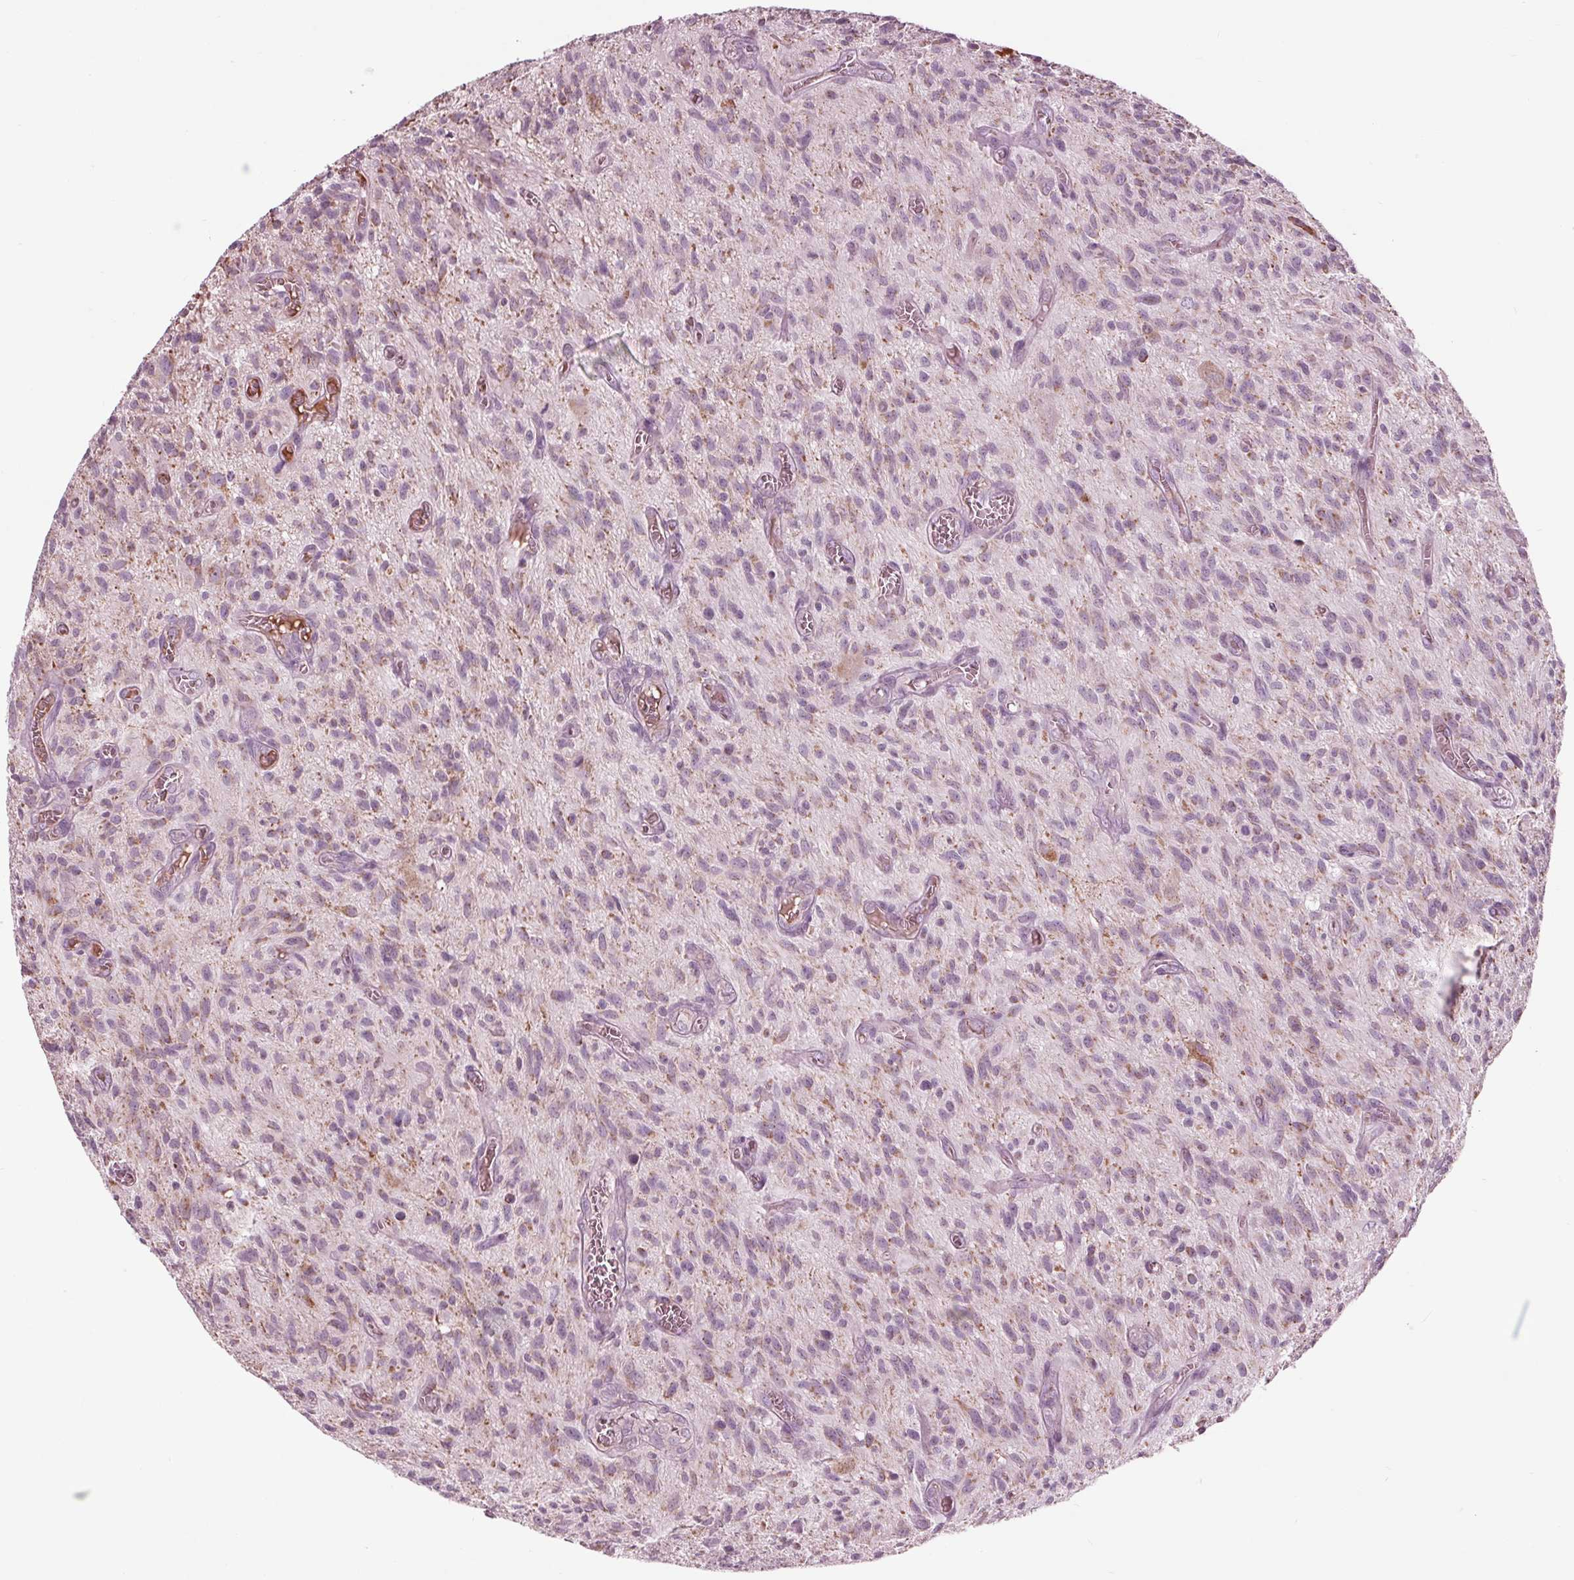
{"staining": {"intensity": "weak", "quantity": "<25%", "location": "cytoplasmic/membranous"}, "tissue": "glioma", "cell_type": "Tumor cells", "image_type": "cancer", "snomed": [{"axis": "morphology", "description": "Glioma, malignant, High grade"}, {"axis": "topography", "description": "Brain"}], "caption": "This is a image of immunohistochemistry (IHC) staining of malignant glioma (high-grade), which shows no expression in tumor cells.", "gene": "CLN6", "patient": {"sex": "male", "age": 75}}